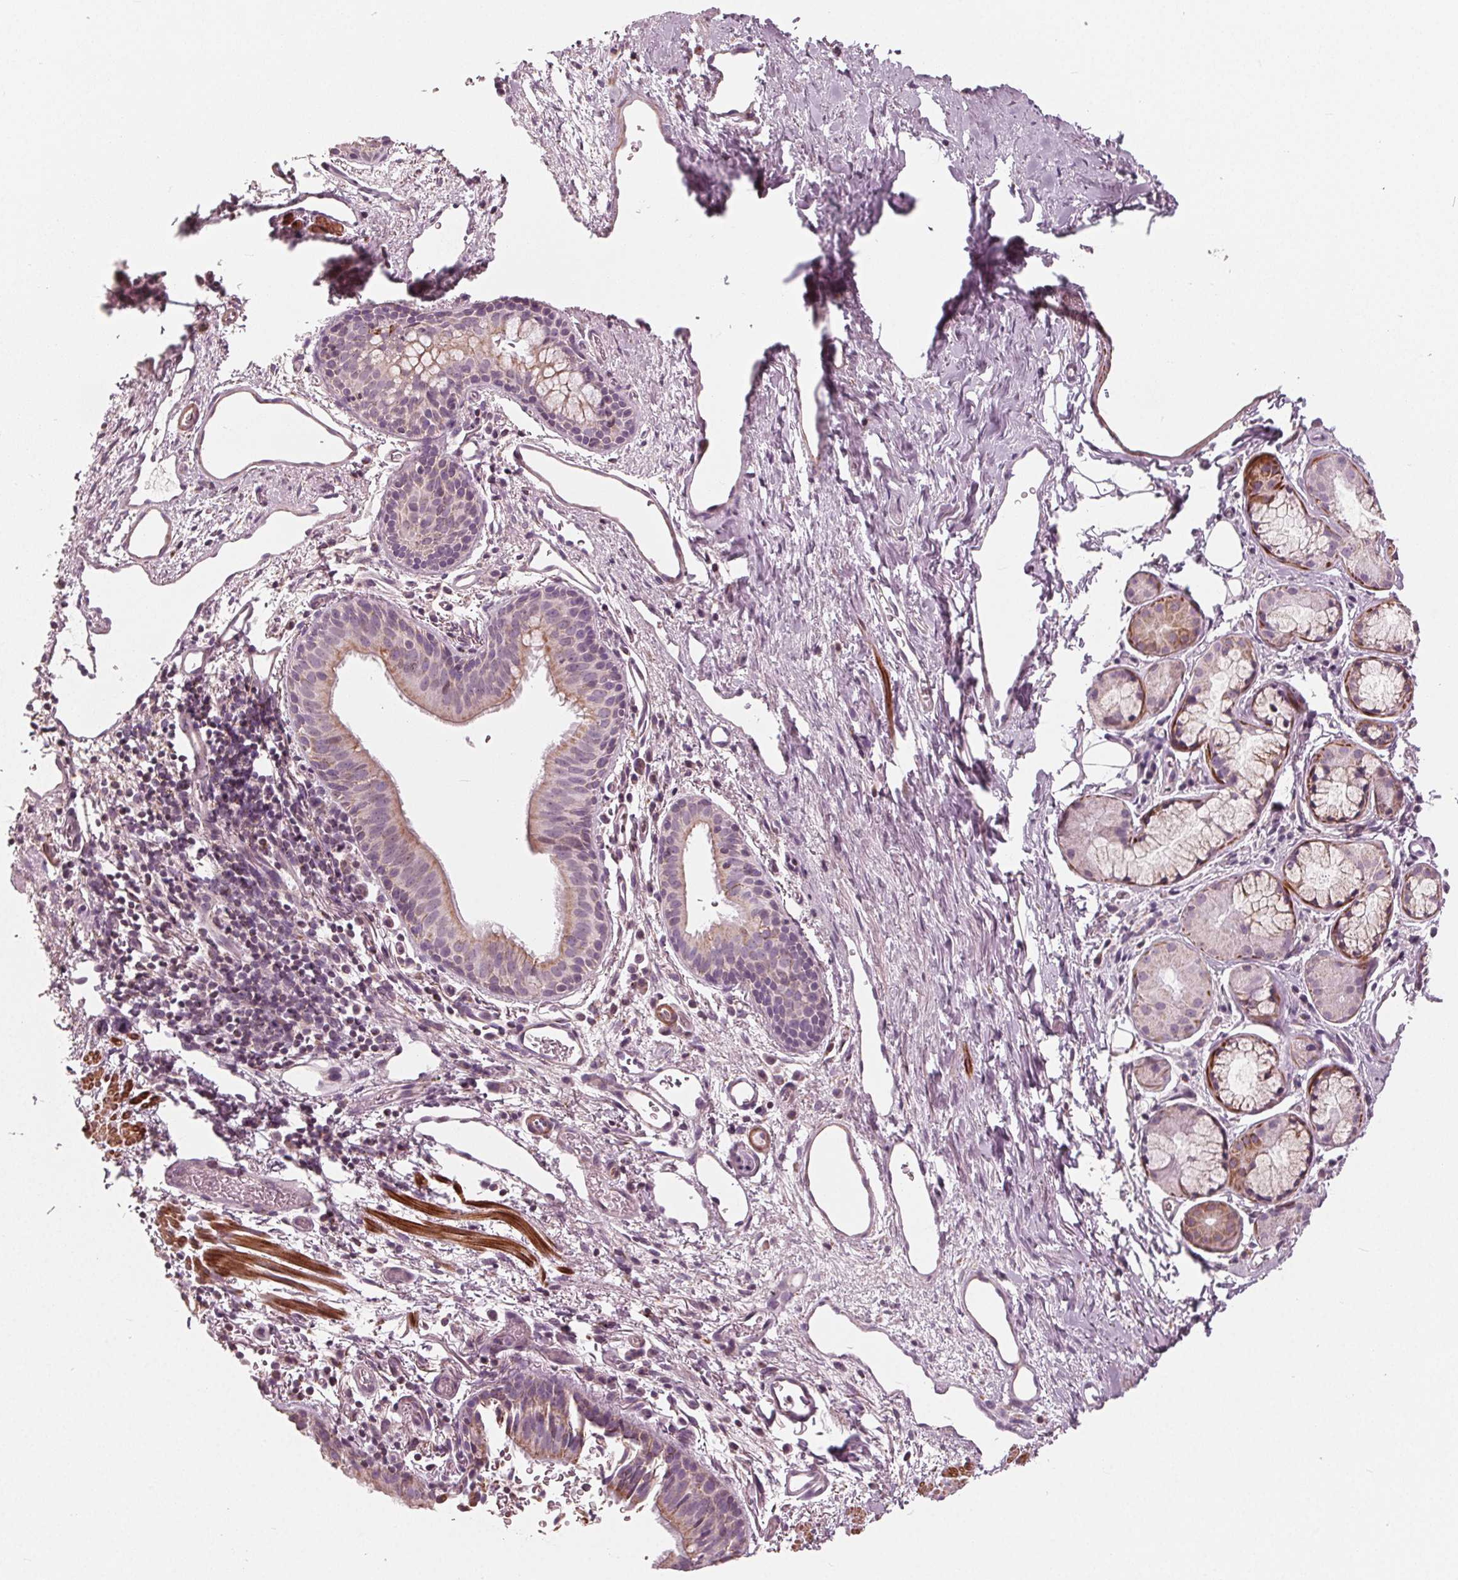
{"staining": {"intensity": "weak", "quantity": ">75%", "location": "cytoplasmic/membranous"}, "tissue": "bronchus", "cell_type": "Respiratory epithelial cells", "image_type": "normal", "snomed": [{"axis": "morphology", "description": "Normal tissue, NOS"}, {"axis": "morphology", "description": "Adenocarcinoma, NOS"}, {"axis": "topography", "description": "Bronchus"}], "caption": "Immunohistochemistry image of normal human bronchus stained for a protein (brown), which displays low levels of weak cytoplasmic/membranous expression in approximately >75% of respiratory epithelial cells.", "gene": "DCAF4L2", "patient": {"sex": "male", "age": 68}}